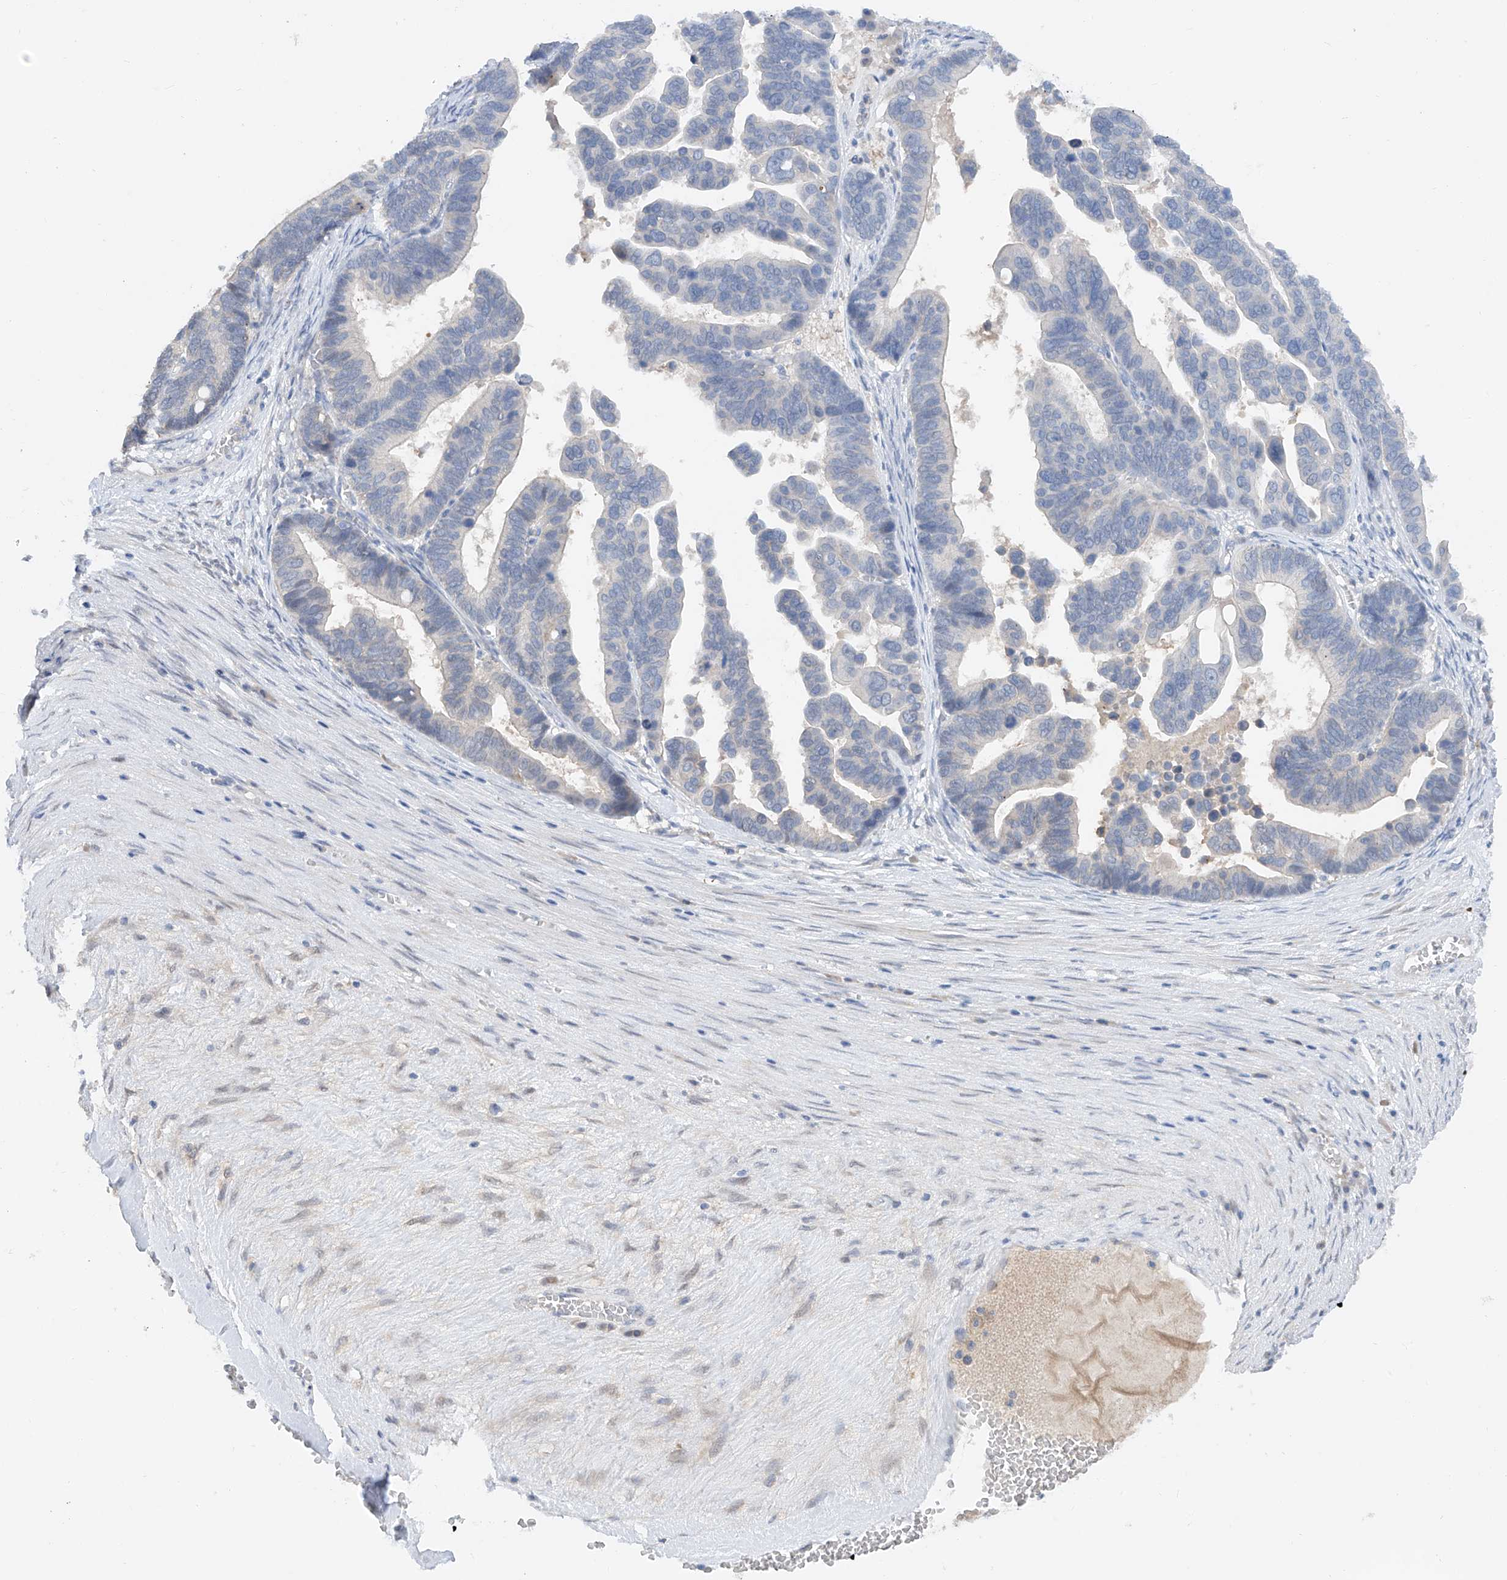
{"staining": {"intensity": "negative", "quantity": "none", "location": "none"}, "tissue": "ovarian cancer", "cell_type": "Tumor cells", "image_type": "cancer", "snomed": [{"axis": "morphology", "description": "Cystadenocarcinoma, serous, NOS"}, {"axis": "topography", "description": "Ovary"}], "caption": "The histopathology image exhibits no staining of tumor cells in serous cystadenocarcinoma (ovarian).", "gene": "FUCA2", "patient": {"sex": "female", "age": 56}}